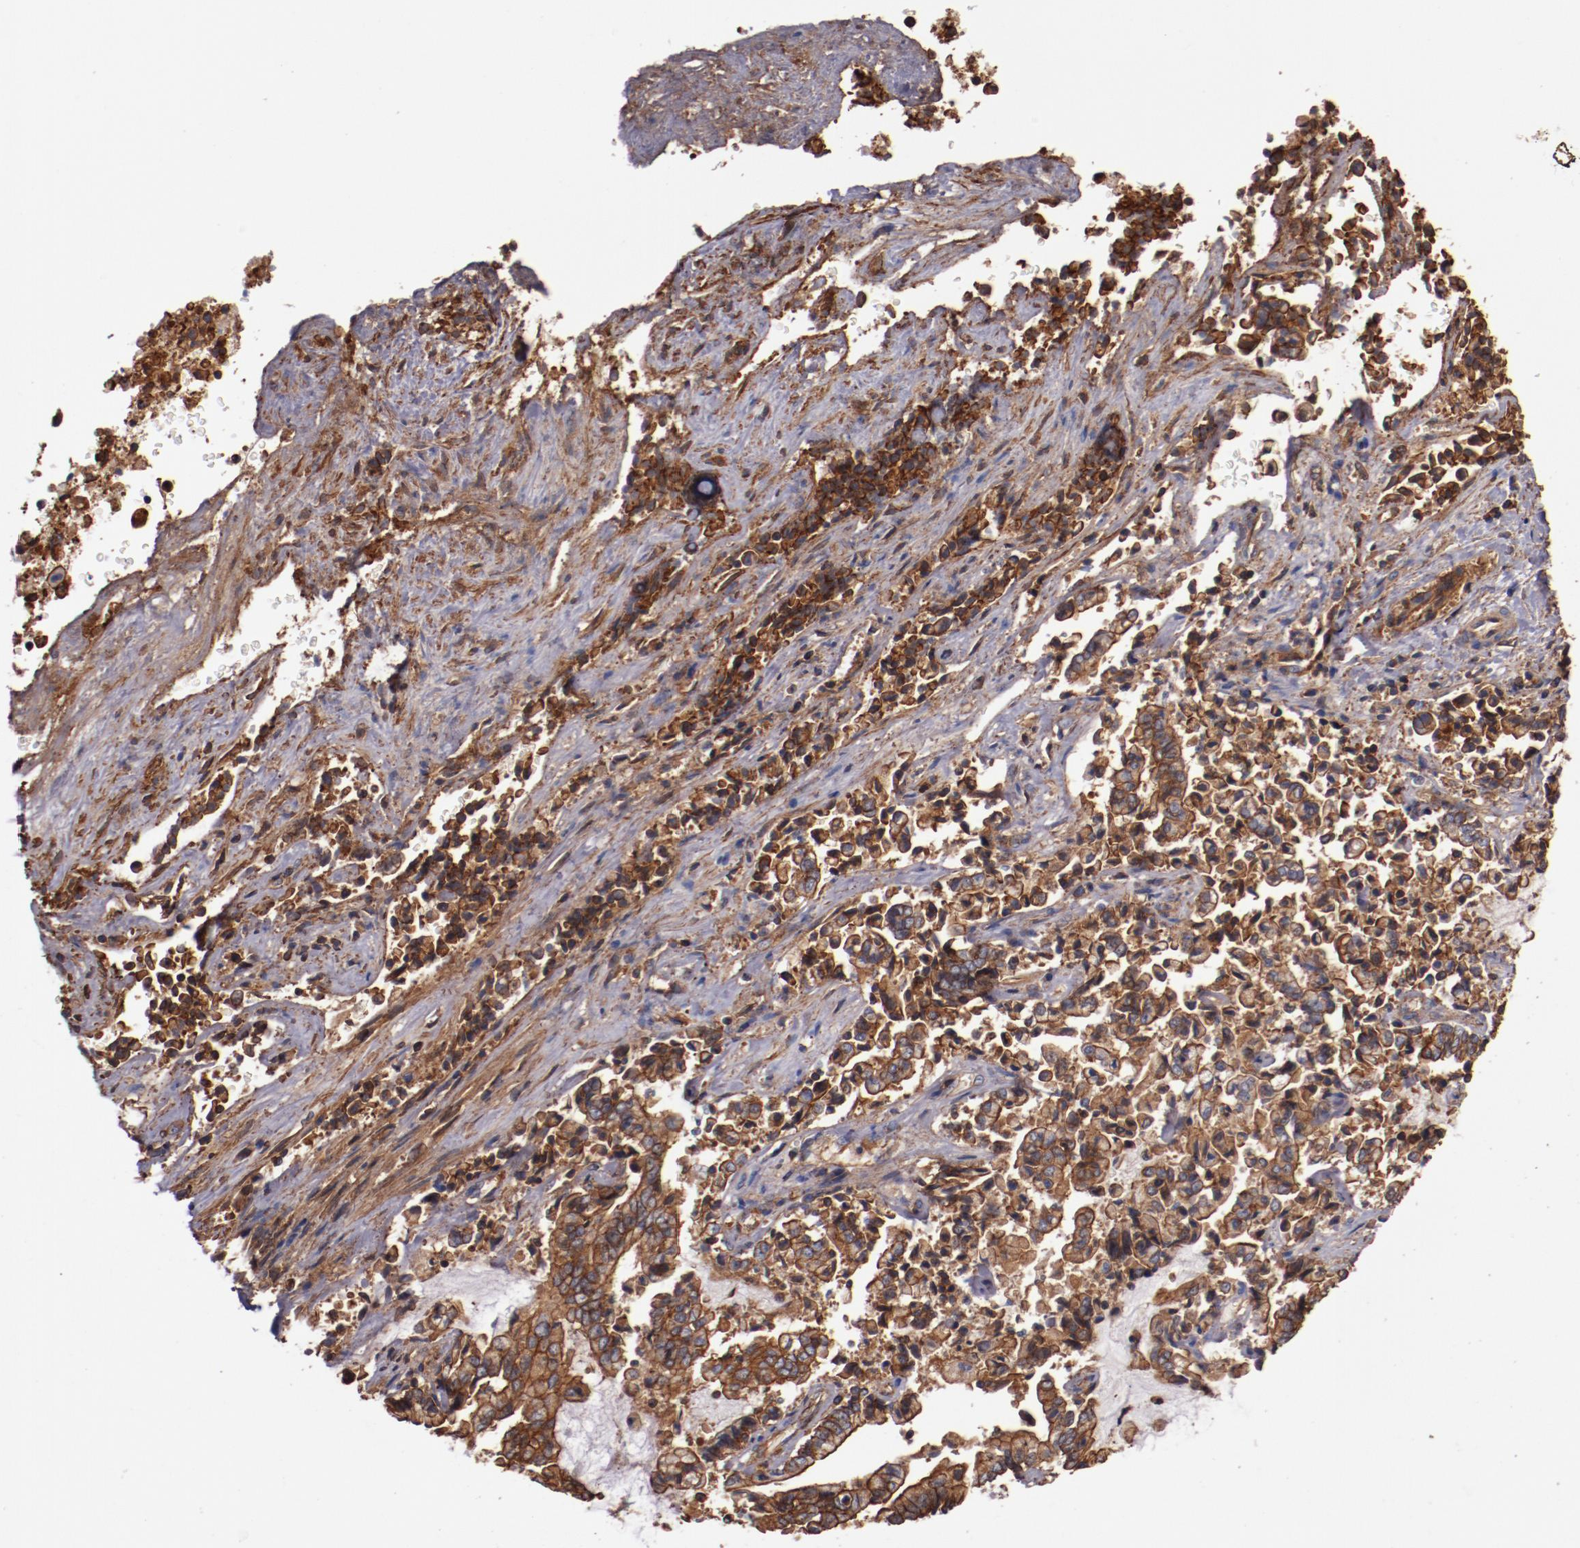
{"staining": {"intensity": "strong", "quantity": ">75%", "location": "cytoplasmic/membranous"}, "tissue": "liver cancer", "cell_type": "Tumor cells", "image_type": "cancer", "snomed": [{"axis": "morphology", "description": "Cholangiocarcinoma"}, {"axis": "topography", "description": "Liver"}], "caption": "High-magnification brightfield microscopy of liver cancer stained with DAB (3,3'-diaminobenzidine) (brown) and counterstained with hematoxylin (blue). tumor cells exhibit strong cytoplasmic/membranous positivity is identified in about>75% of cells.", "gene": "TMOD3", "patient": {"sex": "male", "age": 57}}